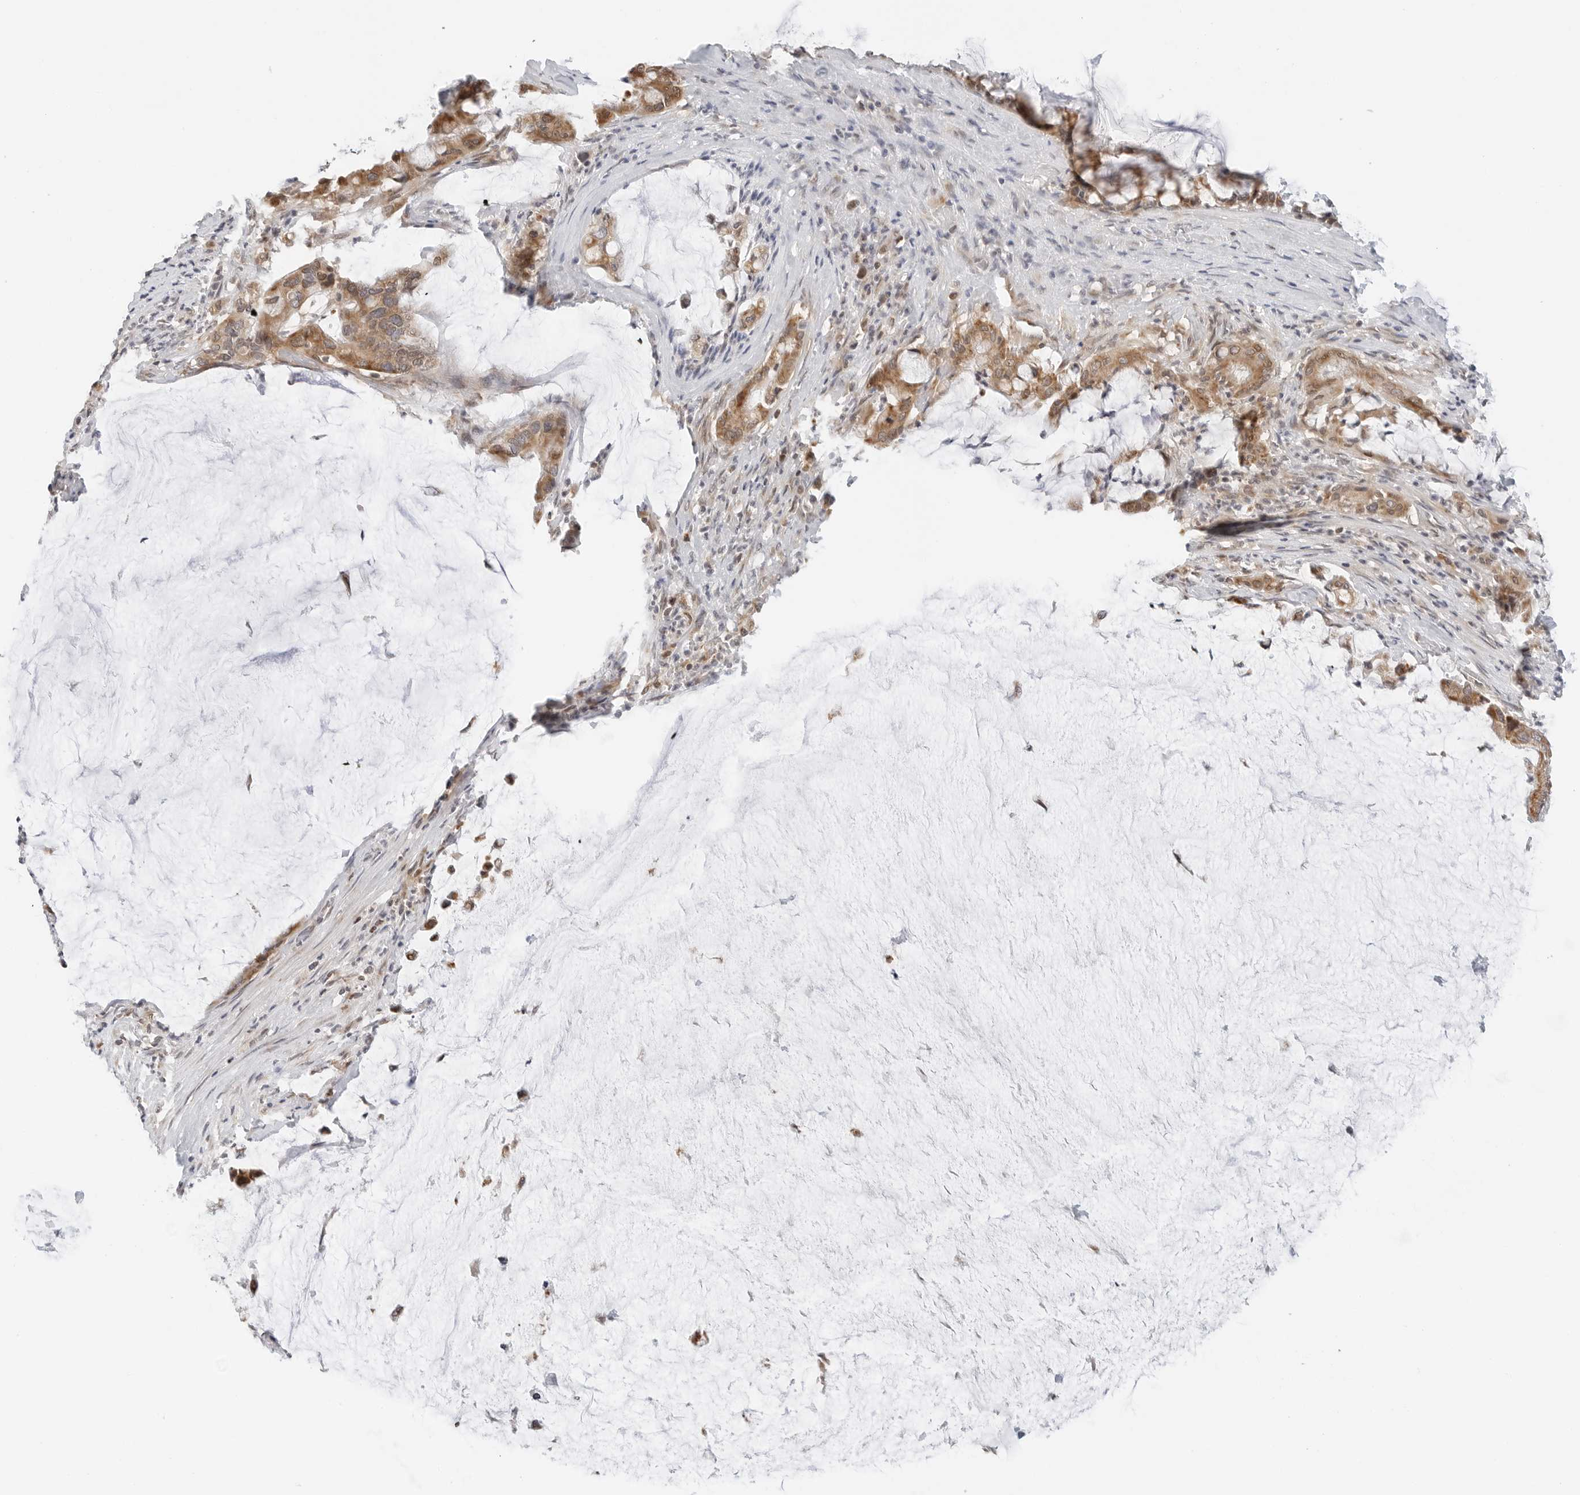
{"staining": {"intensity": "moderate", "quantity": ">75%", "location": "cytoplasmic/membranous"}, "tissue": "pancreatic cancer", "cell_type": "Tumor cells", "image_type": "cancer", "snomed": [{"axis": "morphology", "description": "Adenocarcinoma, NOS"}, {"axis": "topography", "description": "Pancreas"}], "caption": "DAB (3,3'-diaminobenzidine) immunohistochemical staining of adenocarcinoma (pancreatic) exhibits moderate cytoplasmic/membranous protein expression in about >75% of tumor cells.", "gene": "DYRK4", "patient": {"sex": "male", "age": 41}}